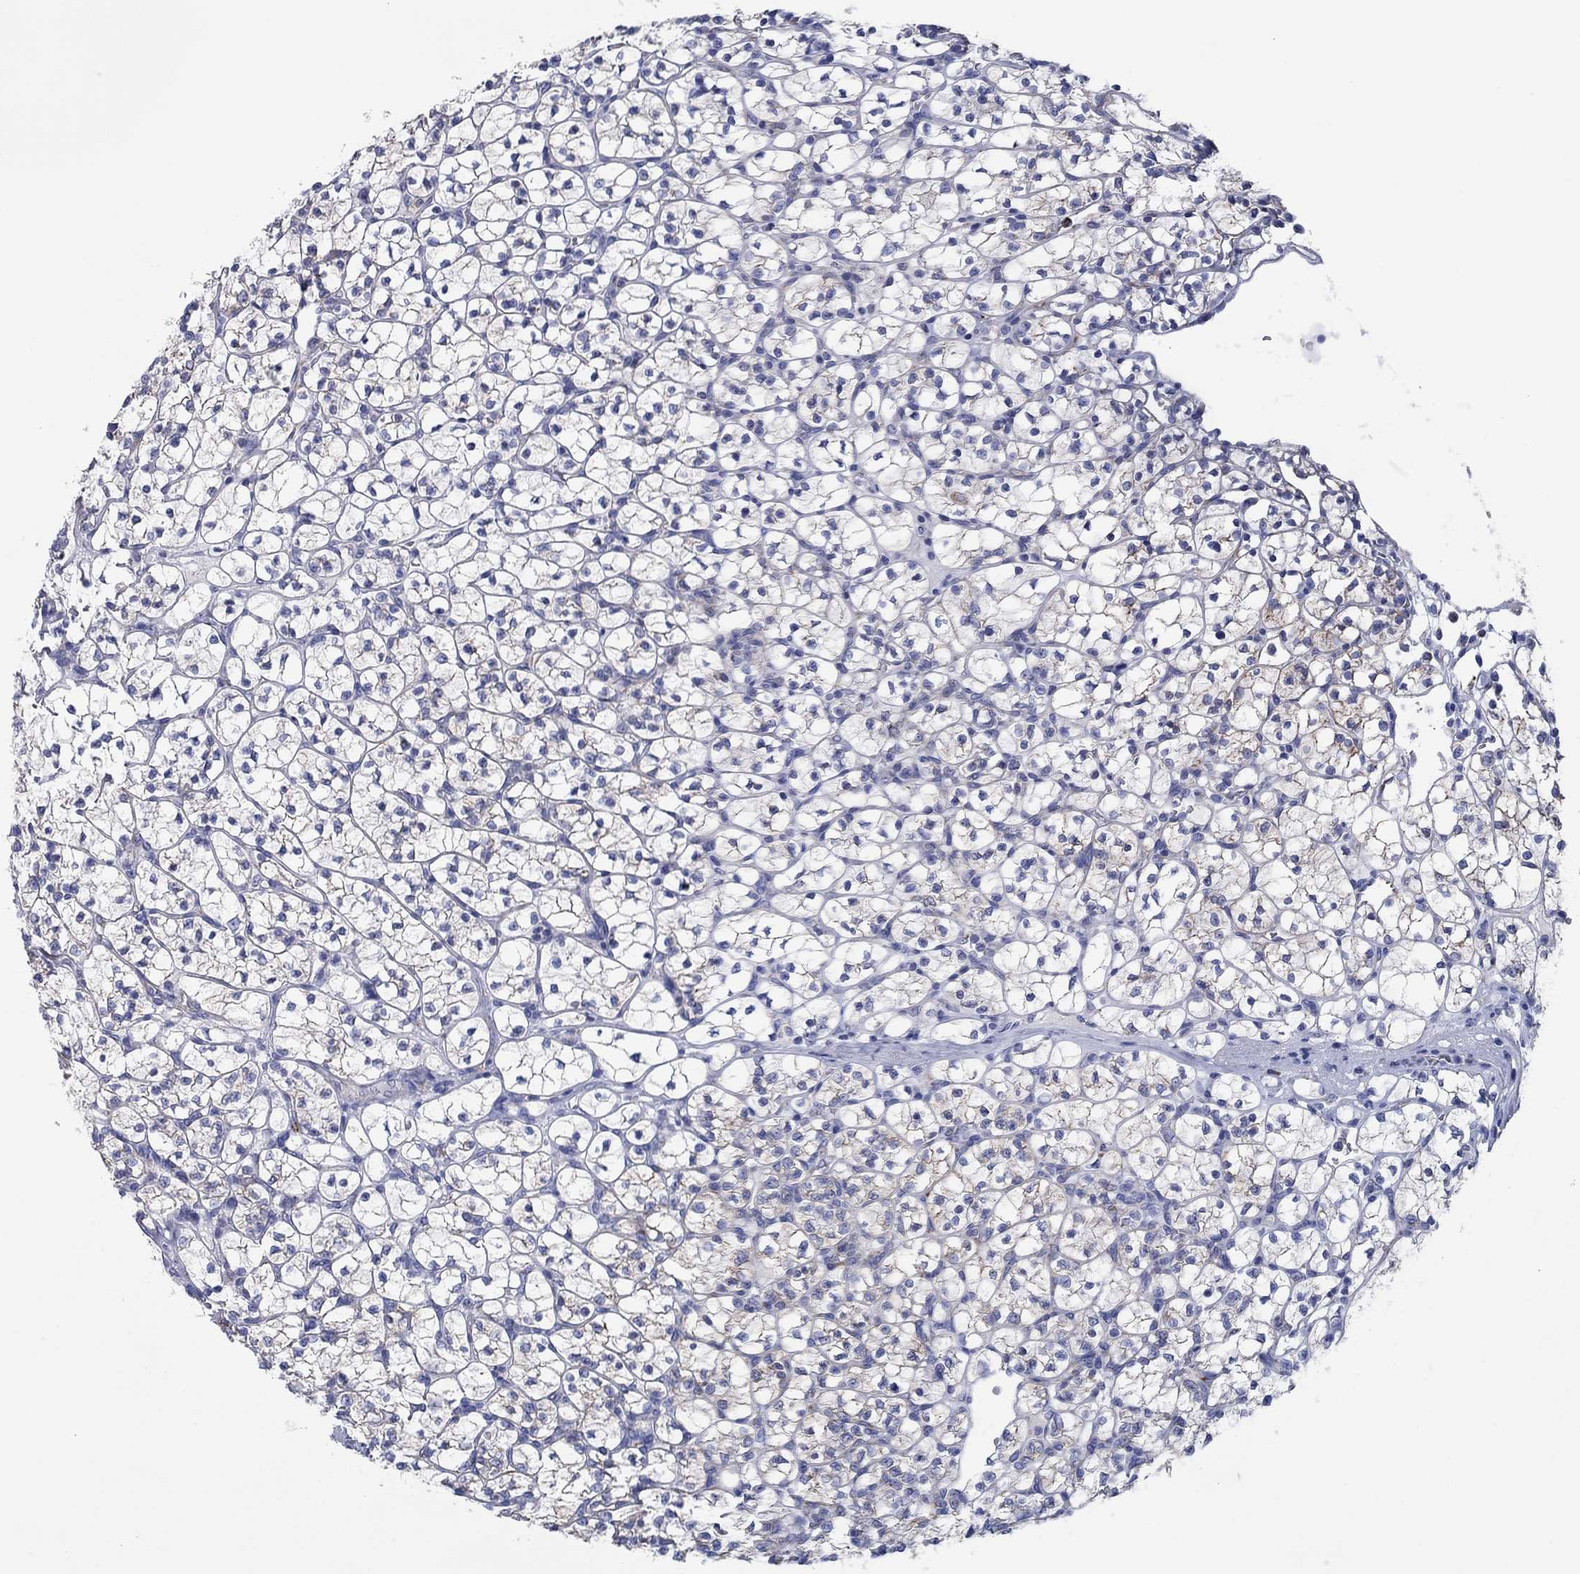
{"staining": {"intensity": "negative", "quantity": "none", "location": "none"}, "tissue": "renal cancer", "cell_type": "Tumor cells", "image_type": "cancer", "snomed": [{"axis": "morphology", "description": "Adenocarcinoma, NOS"}, {"axis": "topography", "description": "Kidney"}], "caption": "Immunohistochemical staining of renal cancer exhibits no significant staining in tumor cells.", "gene": "MGST3", "patient": {"sex": "female", "age": 89}}